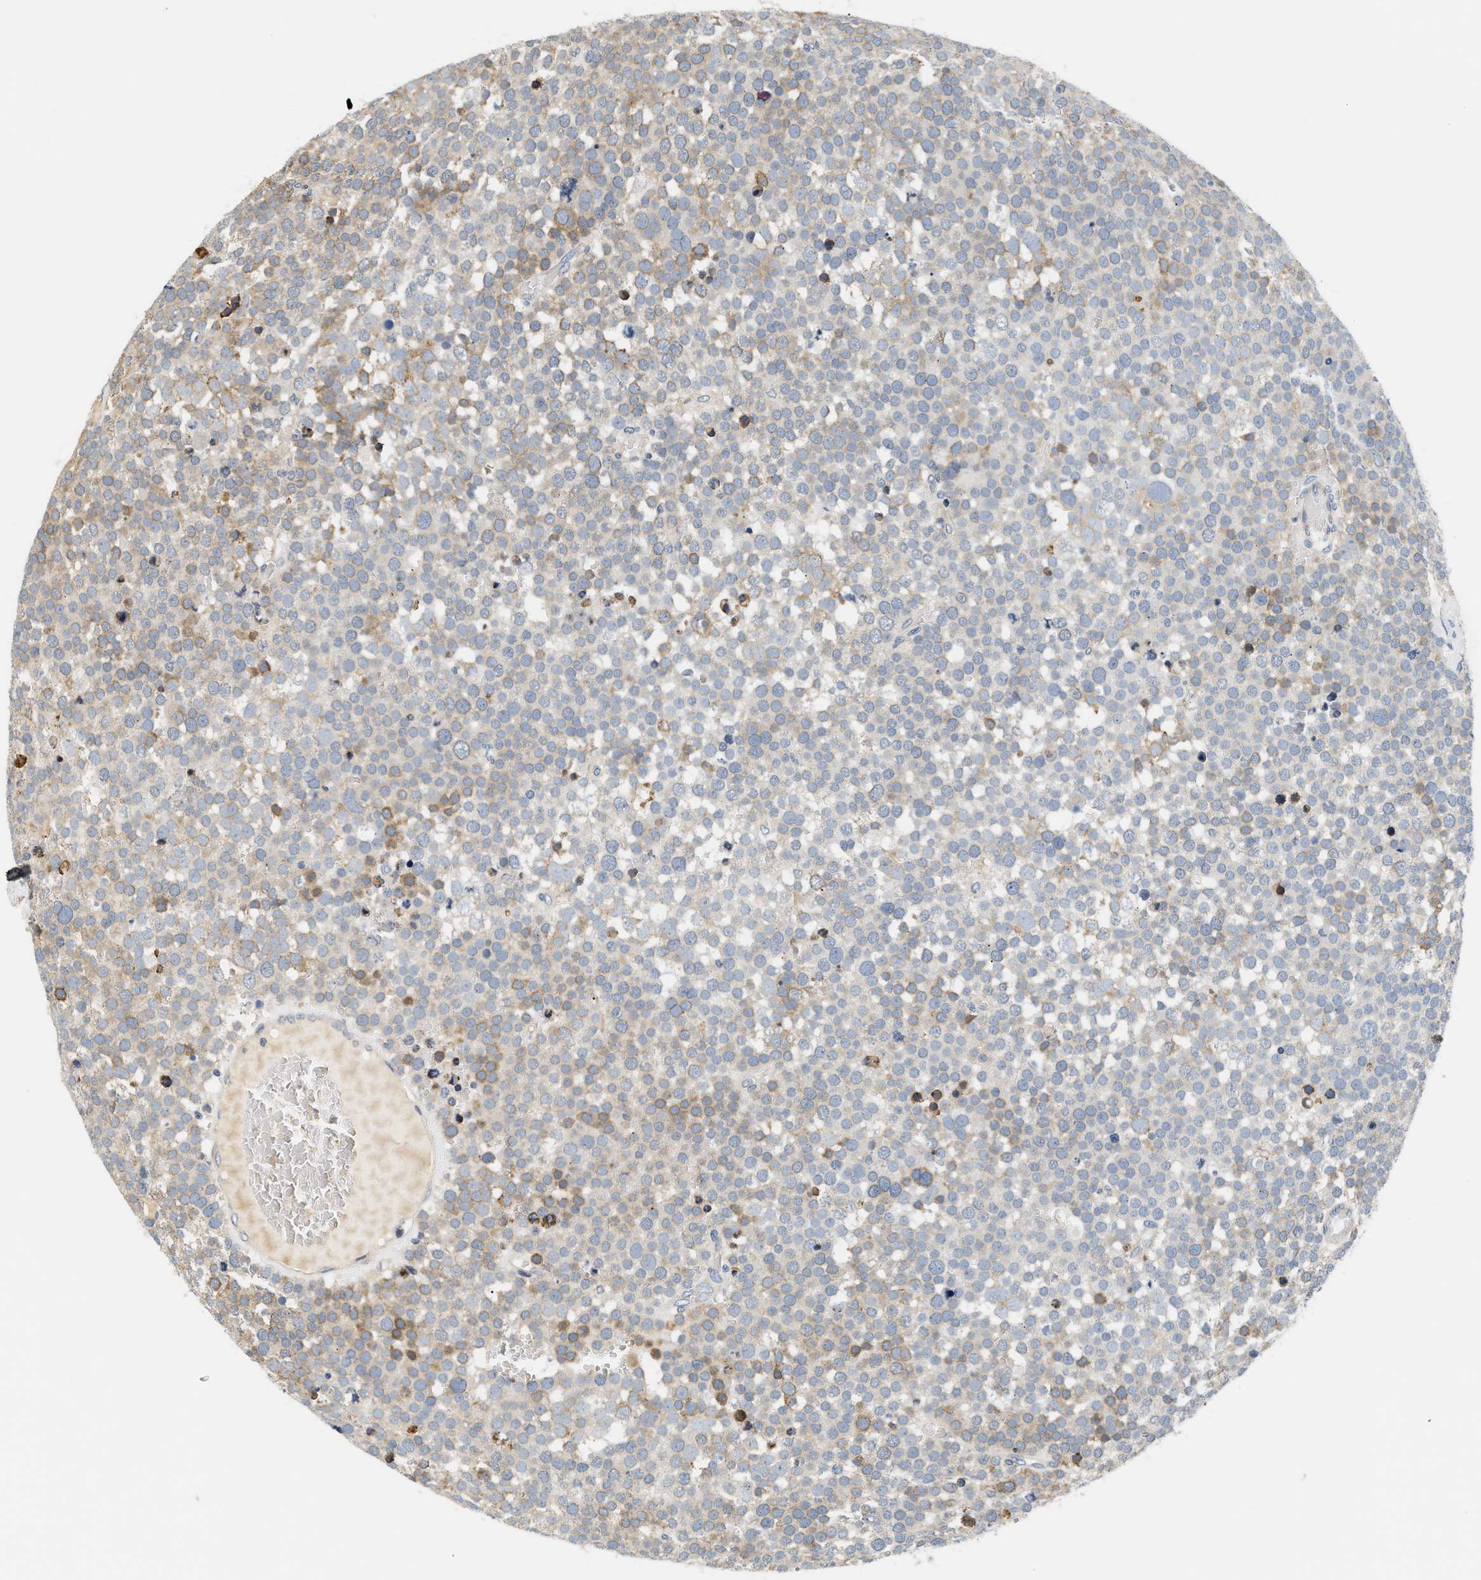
{"staining": {"intensity": "moderate", "quantity": "25%-75%", "location": "cytoplasmic/membranous"}, "tissue": "testis cancer", "cell_type": "Tumor cells", "image_type": "cancer", "snomed": [{"axis": "morphology", "description": "Seminoma, NOS"}, {"axis": "topography", "description": "Testis"}], "caption": "Immunohistochemistry photomicrograph of seminoma (testis) stained for a protein (brown), which exhibits medium levels of moderate cytoplasmic/membranous staining in approximately 25%-75% of tumor cells.", "gene": "TNIP2", "patient": {"sex": "male", "age": 71}}